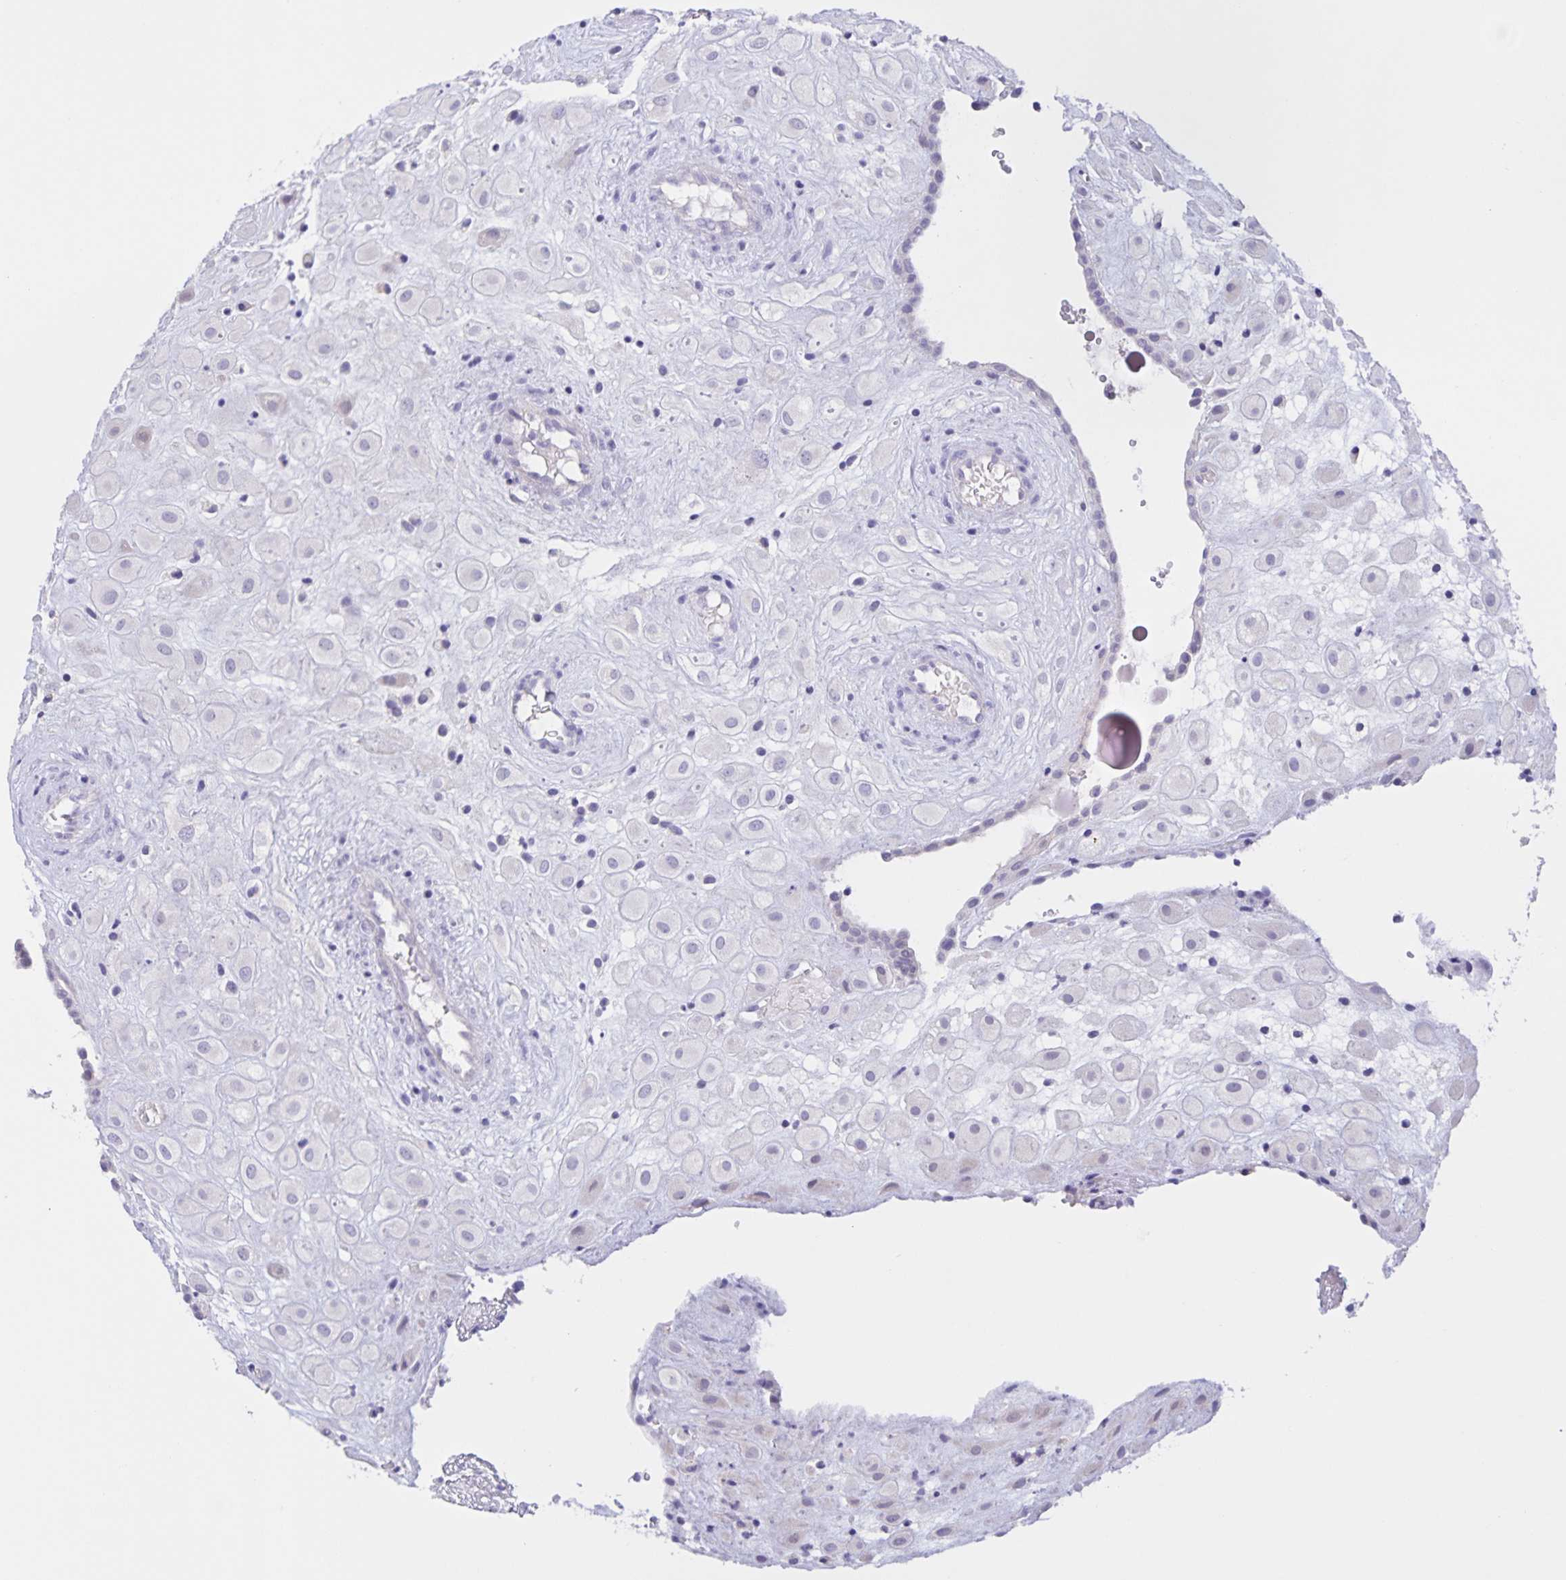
{"staining": {"intensity": "negative", "quantity": "none", "location": "none"}, "tissue": "placenta", "cell_type": "Decidual cells", "image_type": "normal", "snomed": [{"axis": "morphology", "description": "Normal tissue, NOS"}, {"axis": "topography", "description": "Placenta"}], "caption": "Immunohistochemical staining of benign placenta demonstrates no significant staining in decidual cells. (Brightfield microscopy of DAB (3,3'-diaminobenzidine) immunohistochemistry (IHC) at high magnification).", "gene": "DMGDH", "patient": {"sex": "female", "age": 24}}